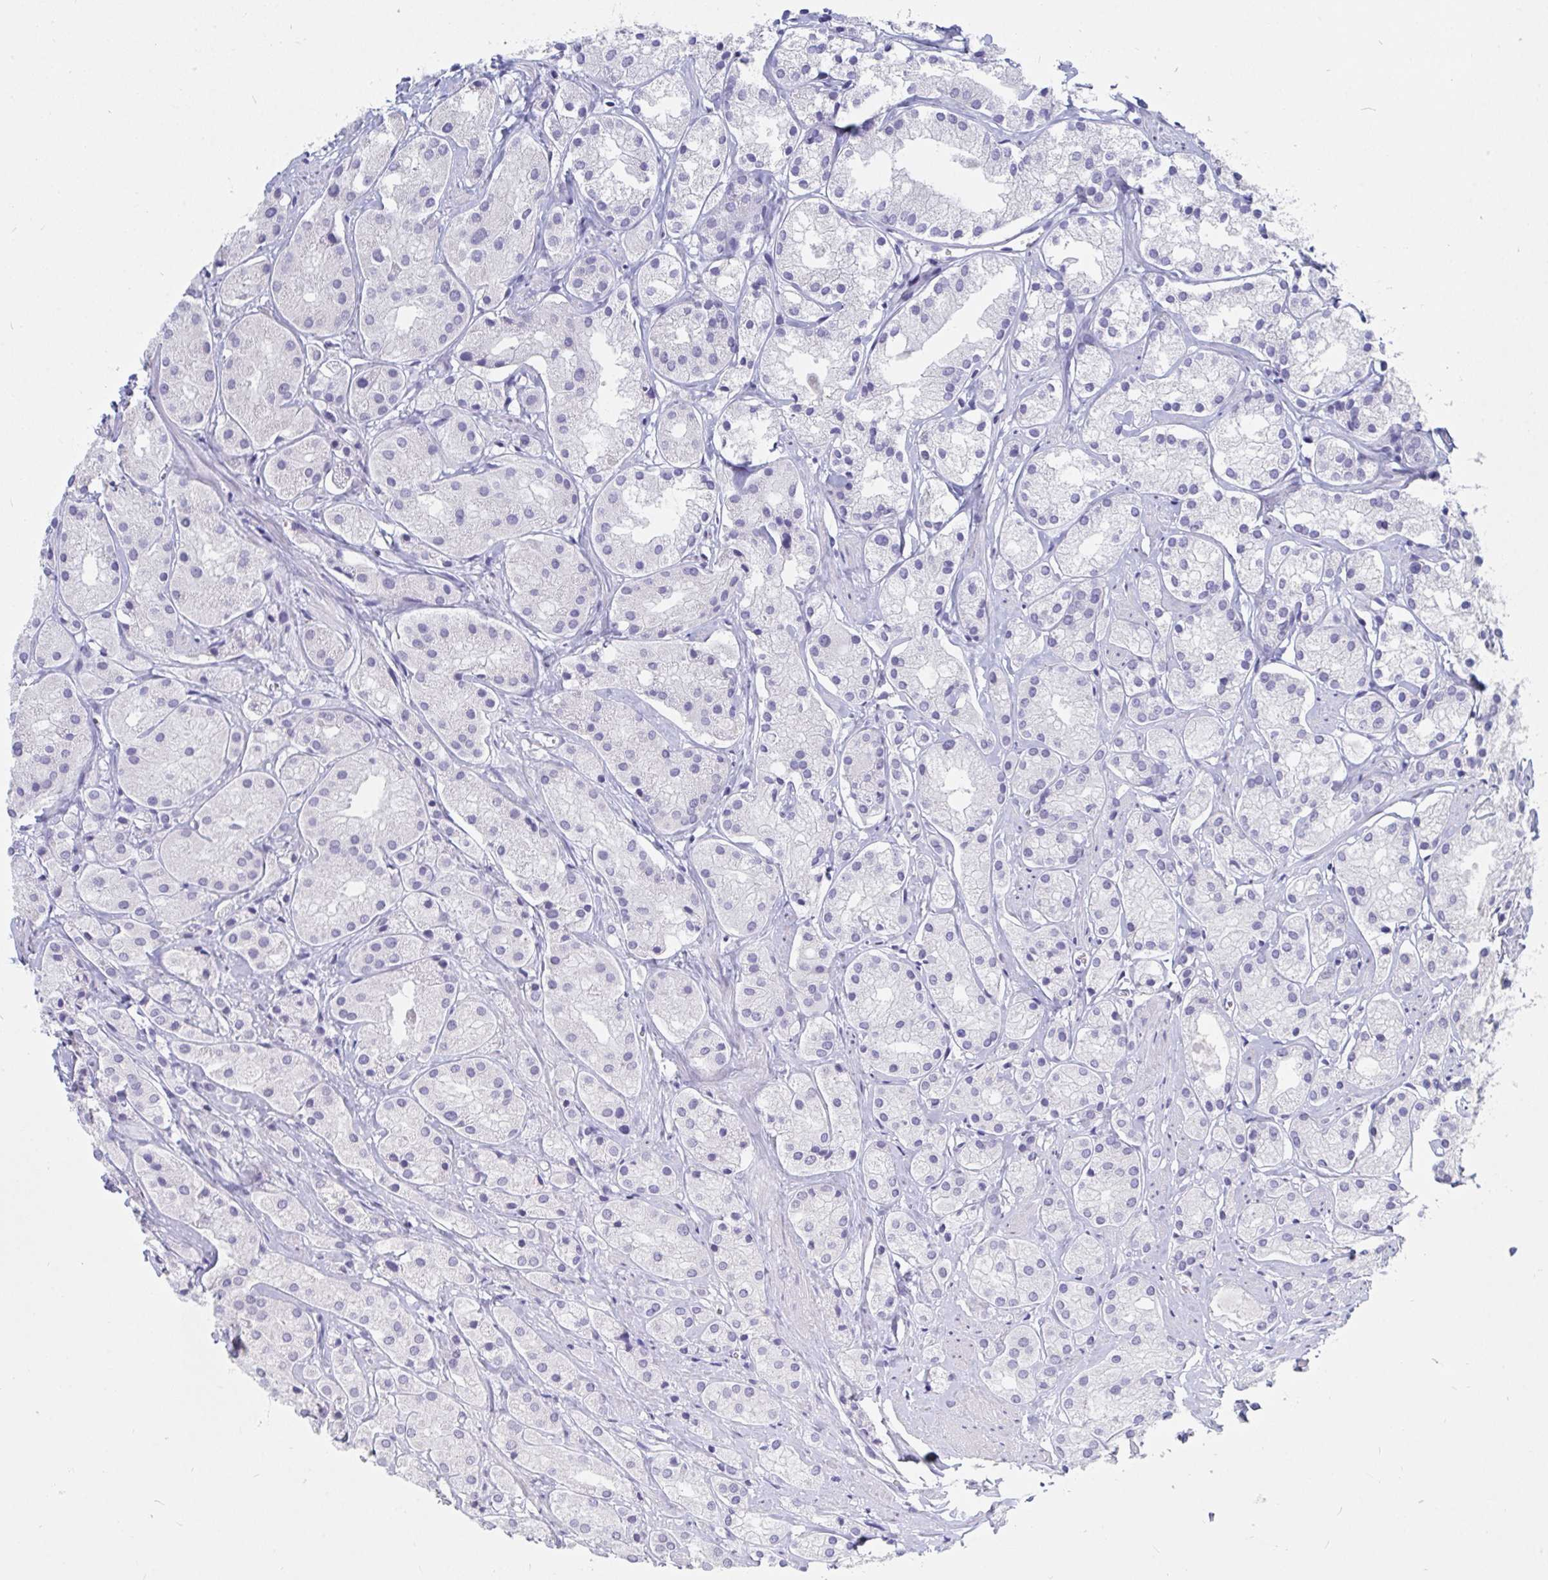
{"staining": {"intensity": "negative", "quantity": "none", "location": "none"}, "tissue": "prostate cancer", "cell_type": "Tumor cells", "image_type": "cancer", "snomed": [{"axis": "morphology", "description": "Adenocarcinoma, Low grade"}, {"axis": "topography", "description": "Prostate"}], "caption": "Prostate low-grade adenocarcinoma was stained to show a protein in brown. There is no significant expression in tumor cells. The staining is performed using DAB (3,3'-diaminobenzidine) brown chromogen with nuclei counter-stained in using hematoxylin.", "gene": "DAOA", "patient": {"sex": "male", "age": 69}}